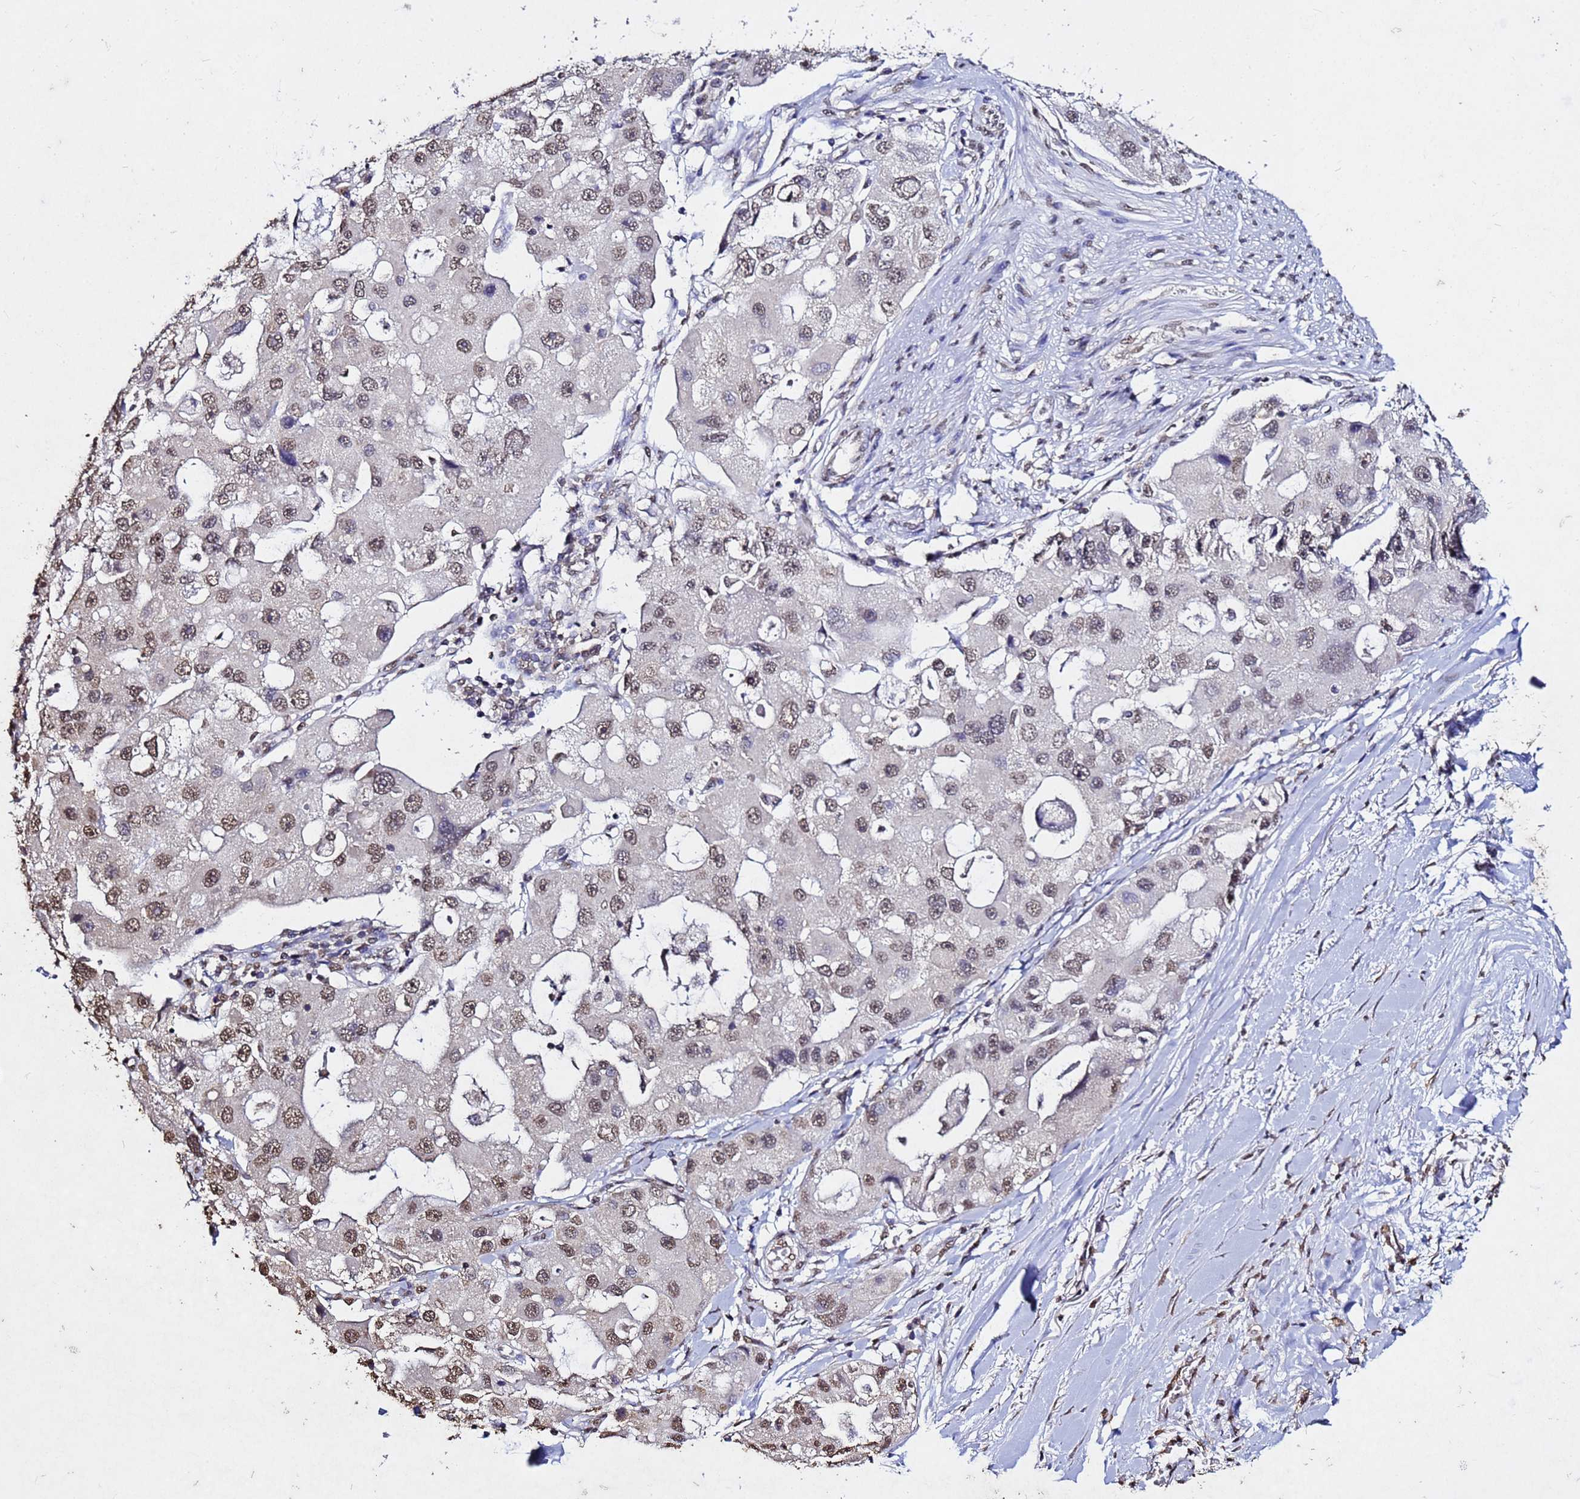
{"staining": {"intensity": "moderate", "quantity": ">75%", "location": "nuclear"}, "tissue": "lung cancer", "cell_type": "Tumor cells", "image_type": "cancer", "snomed": [{"axis": "morphology", "description": "Adenocarcinoma, NOS"}, {"axis": "topography", "description": "Lung"}], "caption": "IHC staining of lung cancer (adenocarcinoma), which shows medium levels of moderate nuclear positivity in approximately >75% of tumor cells indicating moderate nuclear protein staining. The staining was performed using DAB (3,3'-diaminobenzidine) (brown) for protein detection and nuclei were counterstained in hematoxylin (blue).", "gene": "MYOCD", "patient": {"sex": "female", "age": 54}}